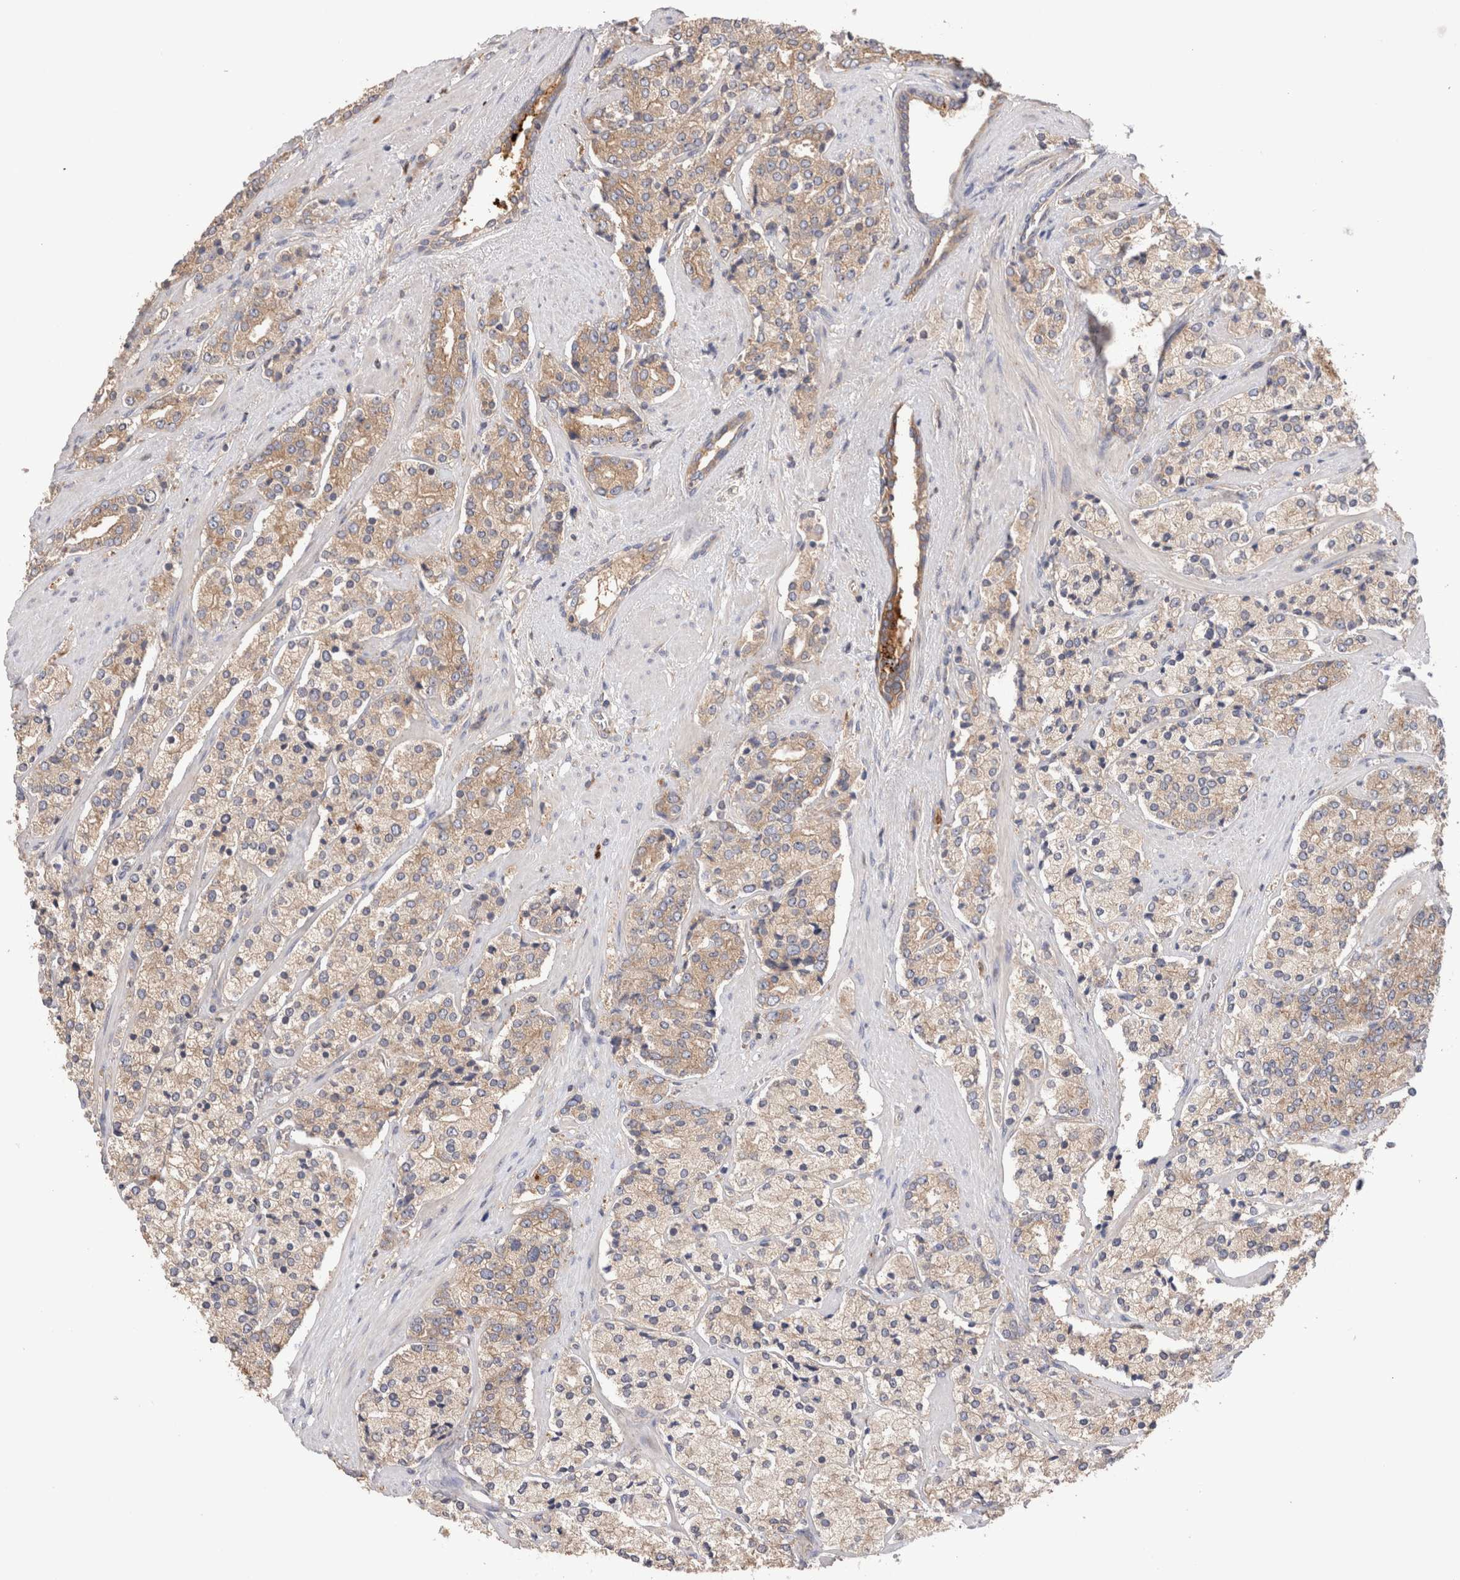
{"staining": {"intensity": "weak", "quantity": ">75%", "location": "cytoplasmic/membranous"}, "tissue": "prostate cancer", "cell_type": "Tumor cells", "image_type": "cancer", "snomed": [{"axis": "morphology", "description": "Adenocarcinoma, High grade"}, {"axis": "topography", "description": "Prostate"}], "caption": "Prostate cancer was stained to show a protein in brown. There is low levels of weak cytoplasmic/membranous expression in about >75% of tumor cells.", "gene": "NXT2", "patient": {"sex": "male", "age": 71}}